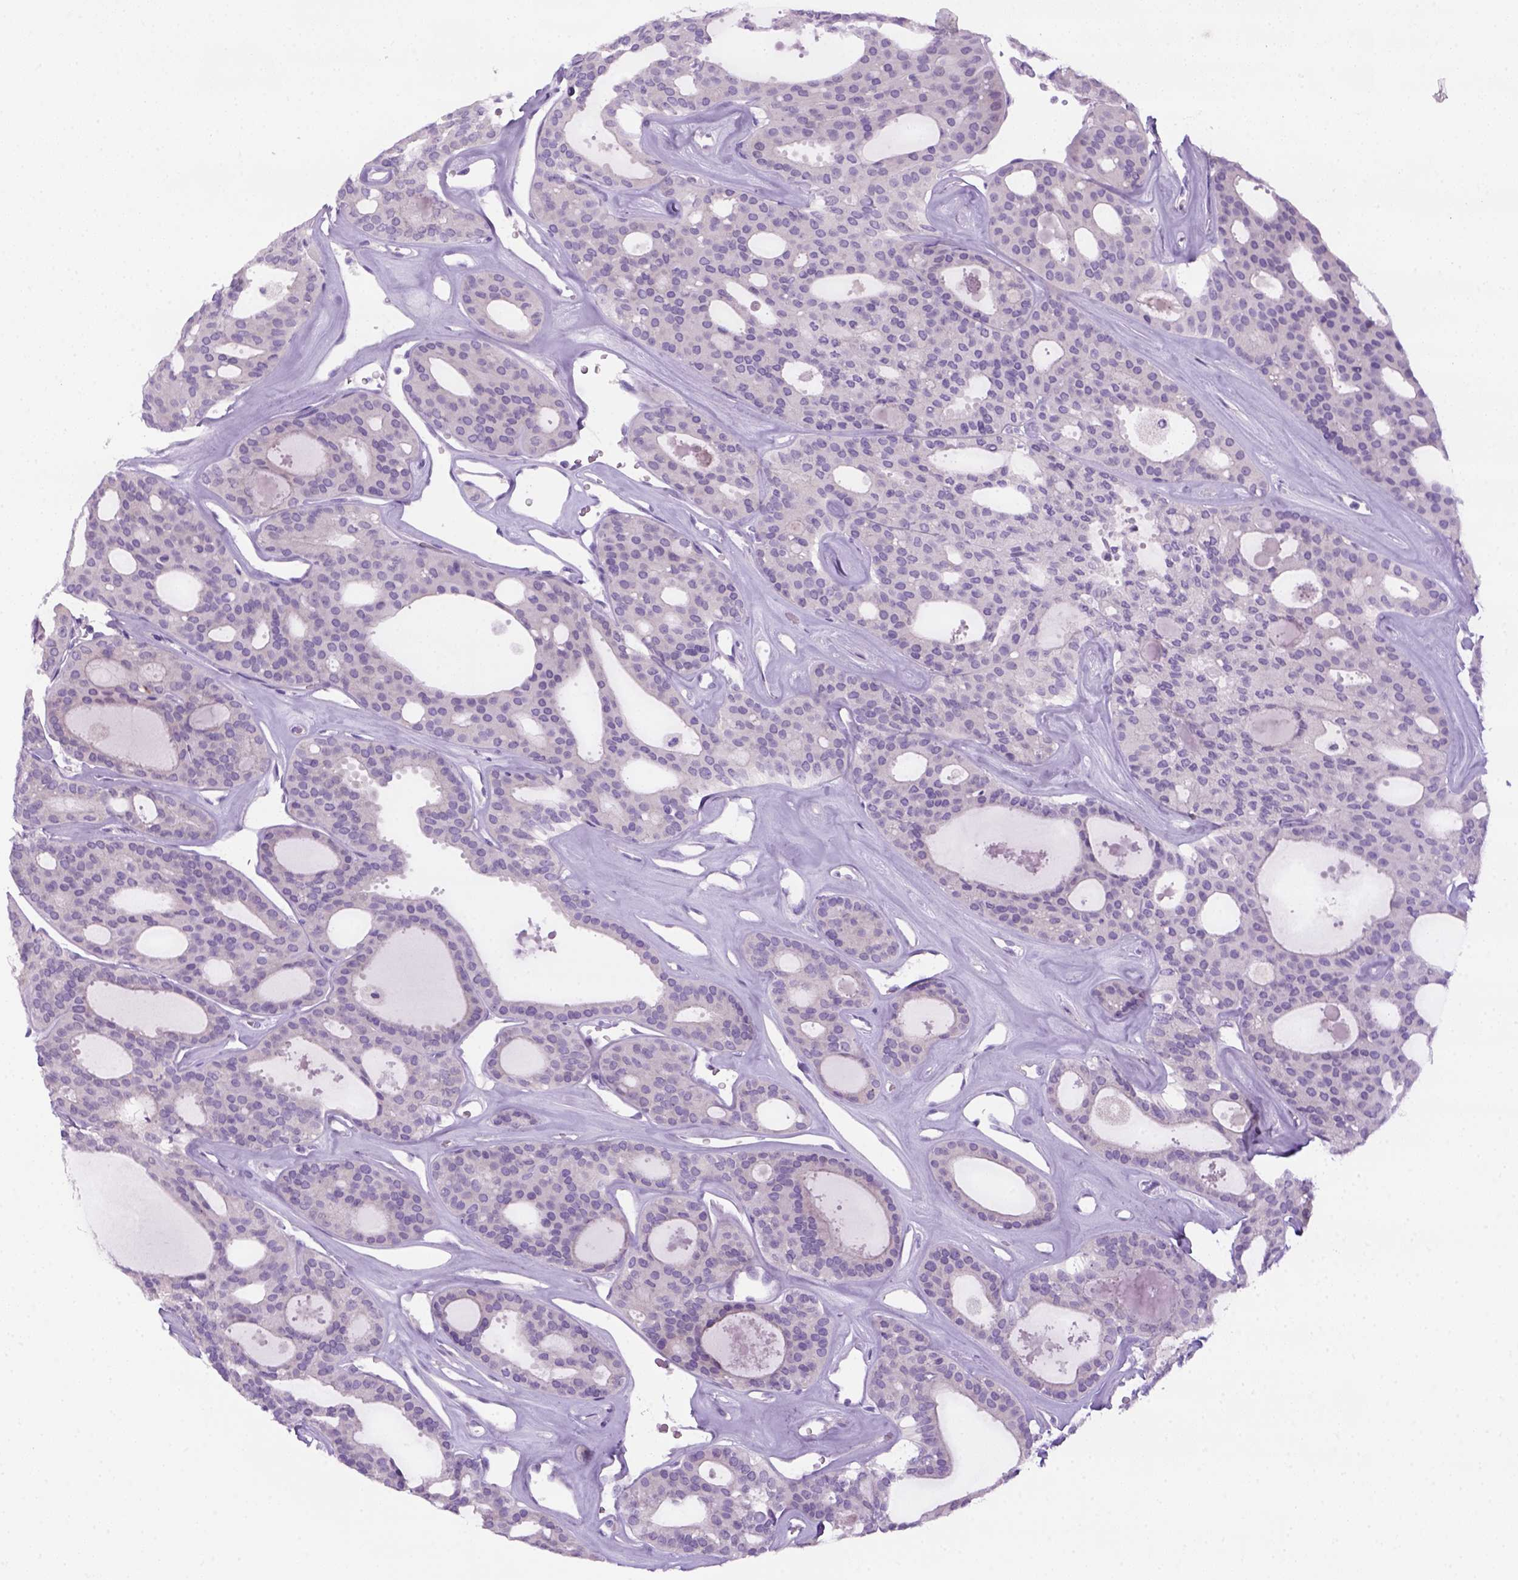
{"staining": {"intensity": "negative", "quantity": "none", "location": "none"}, "tissue": "thyroid cancer", "cell_type": "Tumor cells", "image_type": "cancer", "snomed": [{"axis": "morphology", "description": "Follicular adenoma carcinoma, NOS"}, {"axis": "topography", "description": "Thyroid gland"}], "caption": "This is a histopathology image of IHC staining of thyroid cancer (follicular adenoma carcinoma), which shows no expression in tumor cells.", "gene": "DNAH11", "patient": {"sex": "male", "age": 75}}